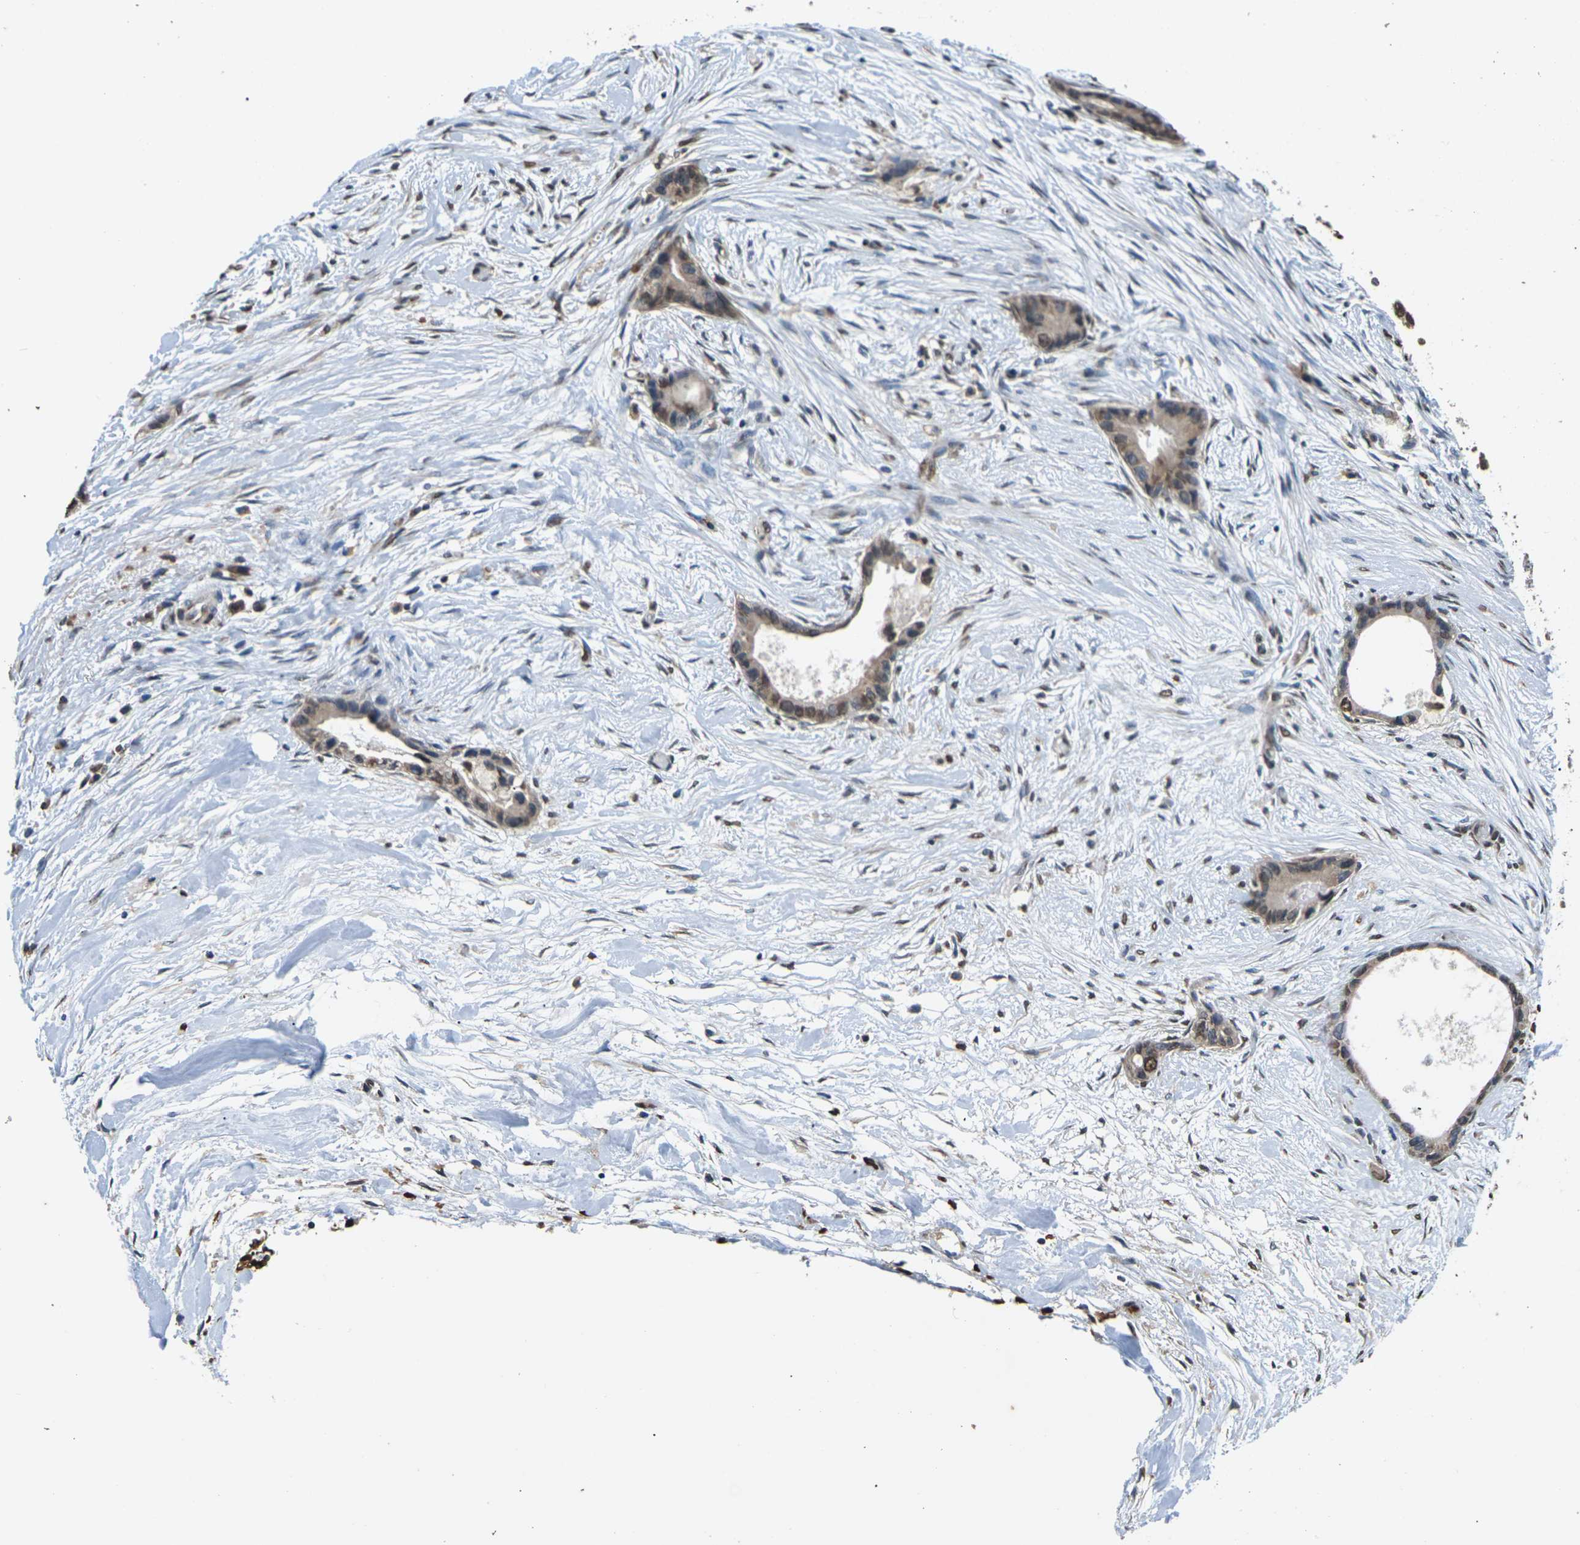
{"staining": {"intensity": "moderate", "quantity": "<25%", "location": "cytoplasmic/membranous,nuclear"}, "tissue": "liver cancer", "cell_type": "Tumor cells", "image_type": "cancer", "snomed": [{"axis": "morphology", "description": "Cholangiocarcinoma"}, {"axis": "topography", "description": "Liver"}], "caption": "This is a micrograph of immunohistochemistry (IHC) staining of liver cholangiocarcinoma, which shows moderate staining in the cytoplasmic/membranous and nuclear of tumor cells.", "gene": "EMSY", "patient": {"sex": "female", "age": 55}}